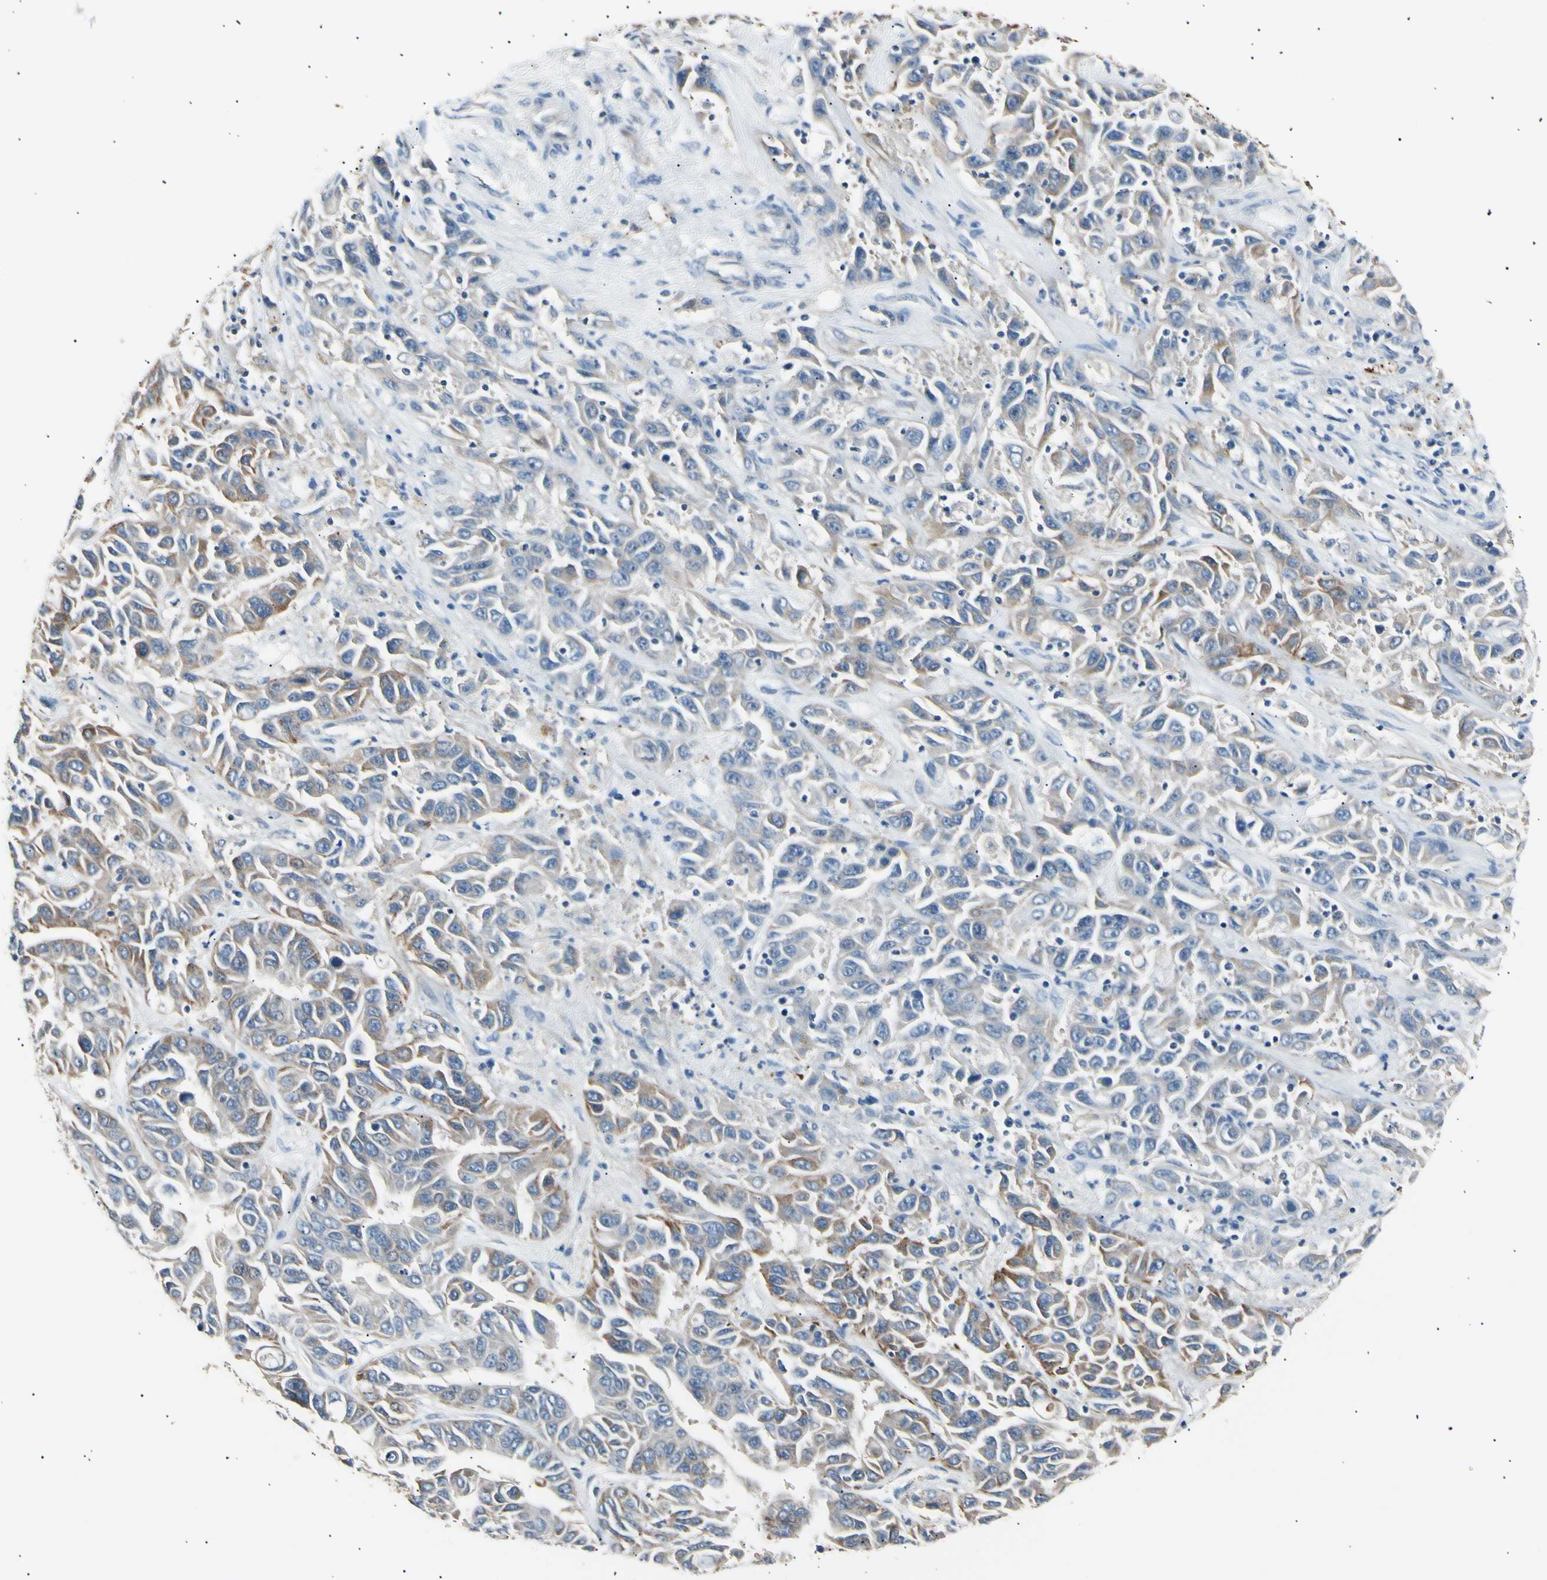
{"staining": {"intensity": "weak", "quantity": "25%-75%", "location": "cytoplasmic/membranous"}, "tissue": "liver cancer", "cell_type": "Tumor cells", "image_type": "cancer", "snomed": [{"axis": "morphology", "description": "Cholangiocarcinoma"}, {"axis": "topography", "description": "Liver"}], "caption": "DAB (3,3'-diaminobenzidine) immunohistochemical staining of liver cancer shows weak cytoplasmic/membranous protein staining in approximately 25%-75% of tumor cells. The protein is shown in brown color, while the nuclei are stained blue.", "gene": "LDLR", "patient": {"sex": "female", "age": 52}}